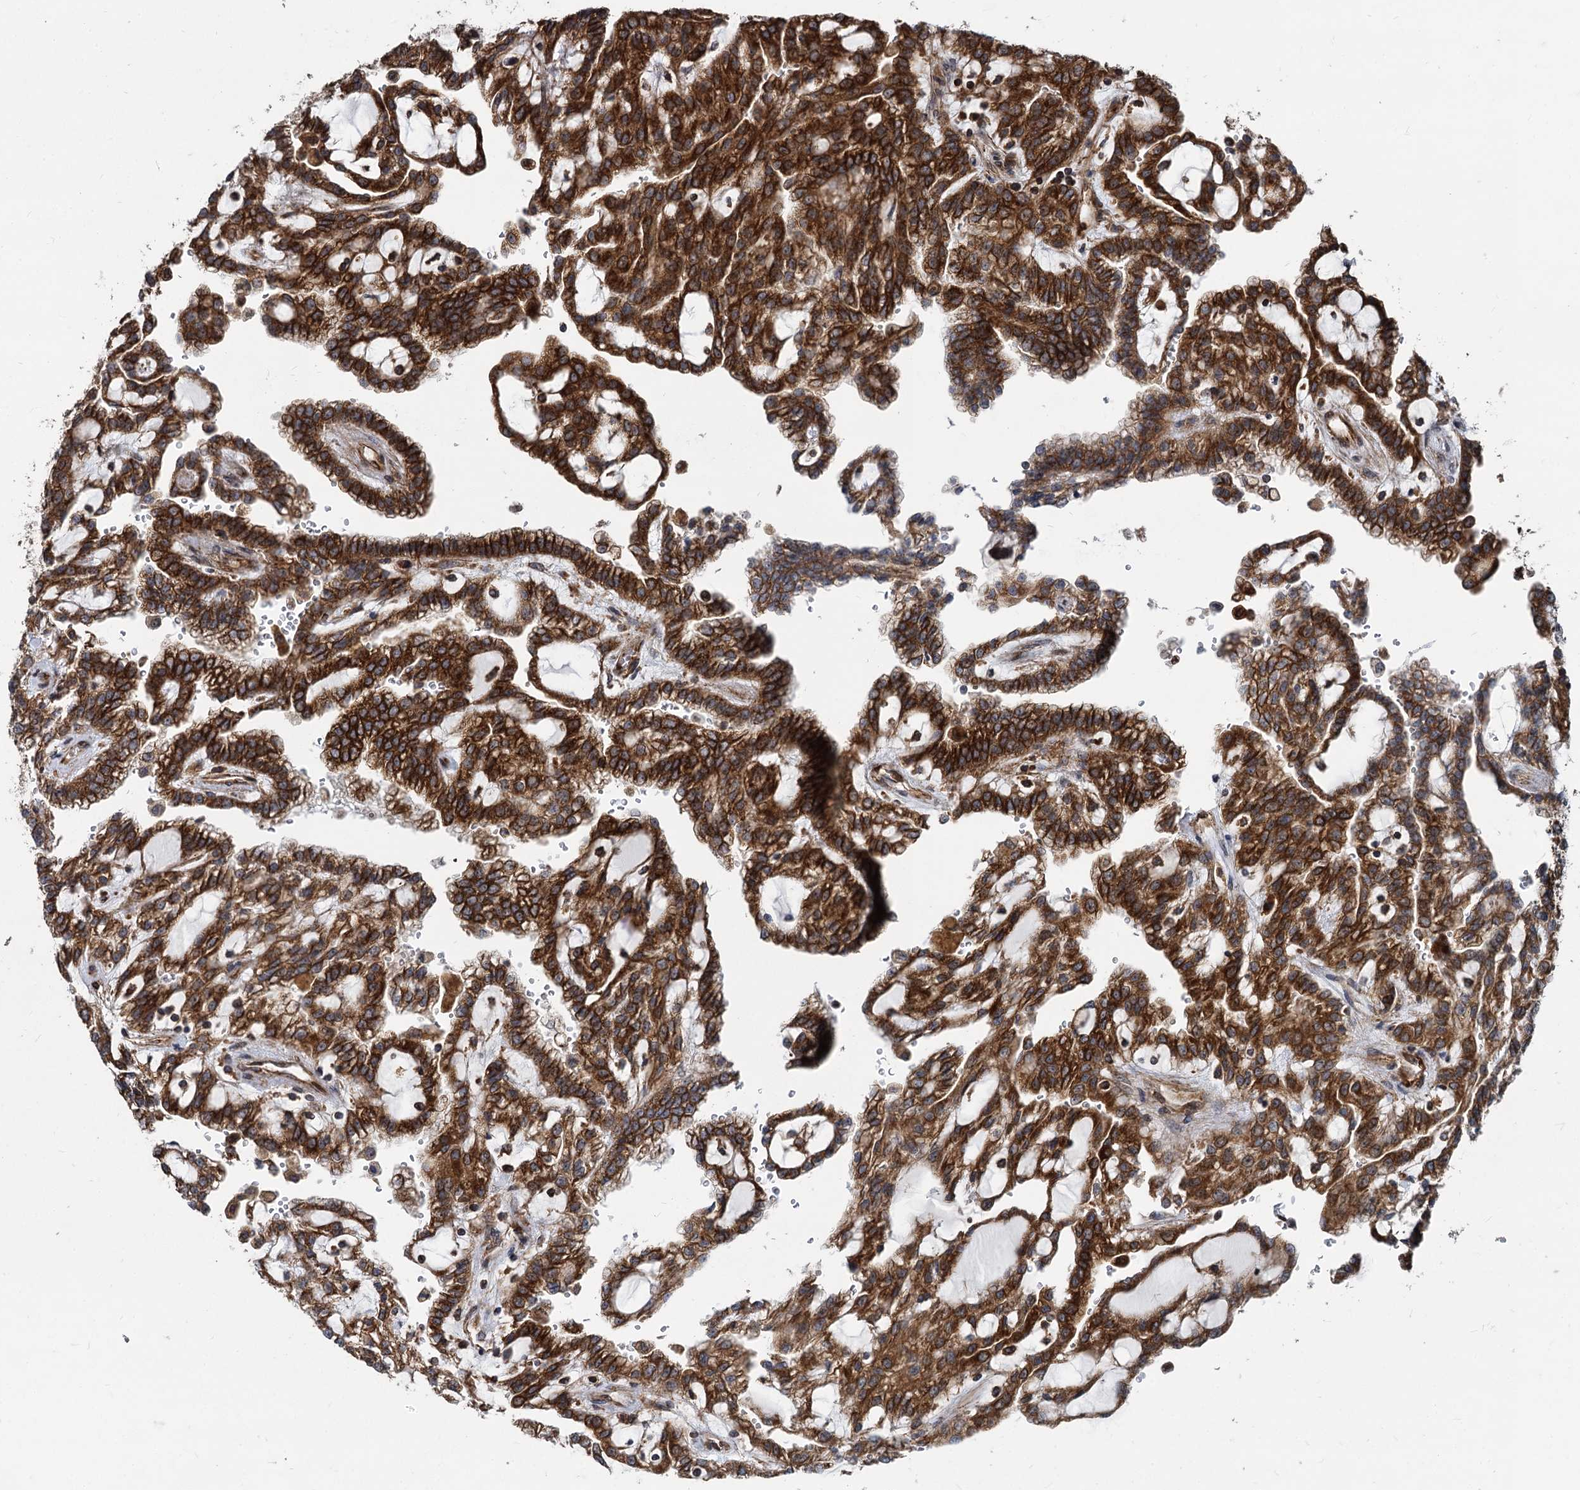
{"staining": {"intensity": "strong", "quantity": ">75%", "location": "cytoplasmic/membranous"}, "tissue": "renal cancer", "cell_type": "Tumor cells", "image_type": "cancer", "snomed": [{"axis": "morphology", "description": "Adenocarcinoma, NOS"}, {"axis": "topography", "description": "Kidney"}], "caption": "IHC histopathology image of neoplastic tissue: renal cancer stained using immunohistochemistry (IHC) displays high levels of strong protein expression localized specifically in the cytoplasmic/membranous of tumor cells, appearing as a cytoplasmic/membranous brown color.", "gene": "STIM1", "patient": {"sex": "male", "age": 63}}